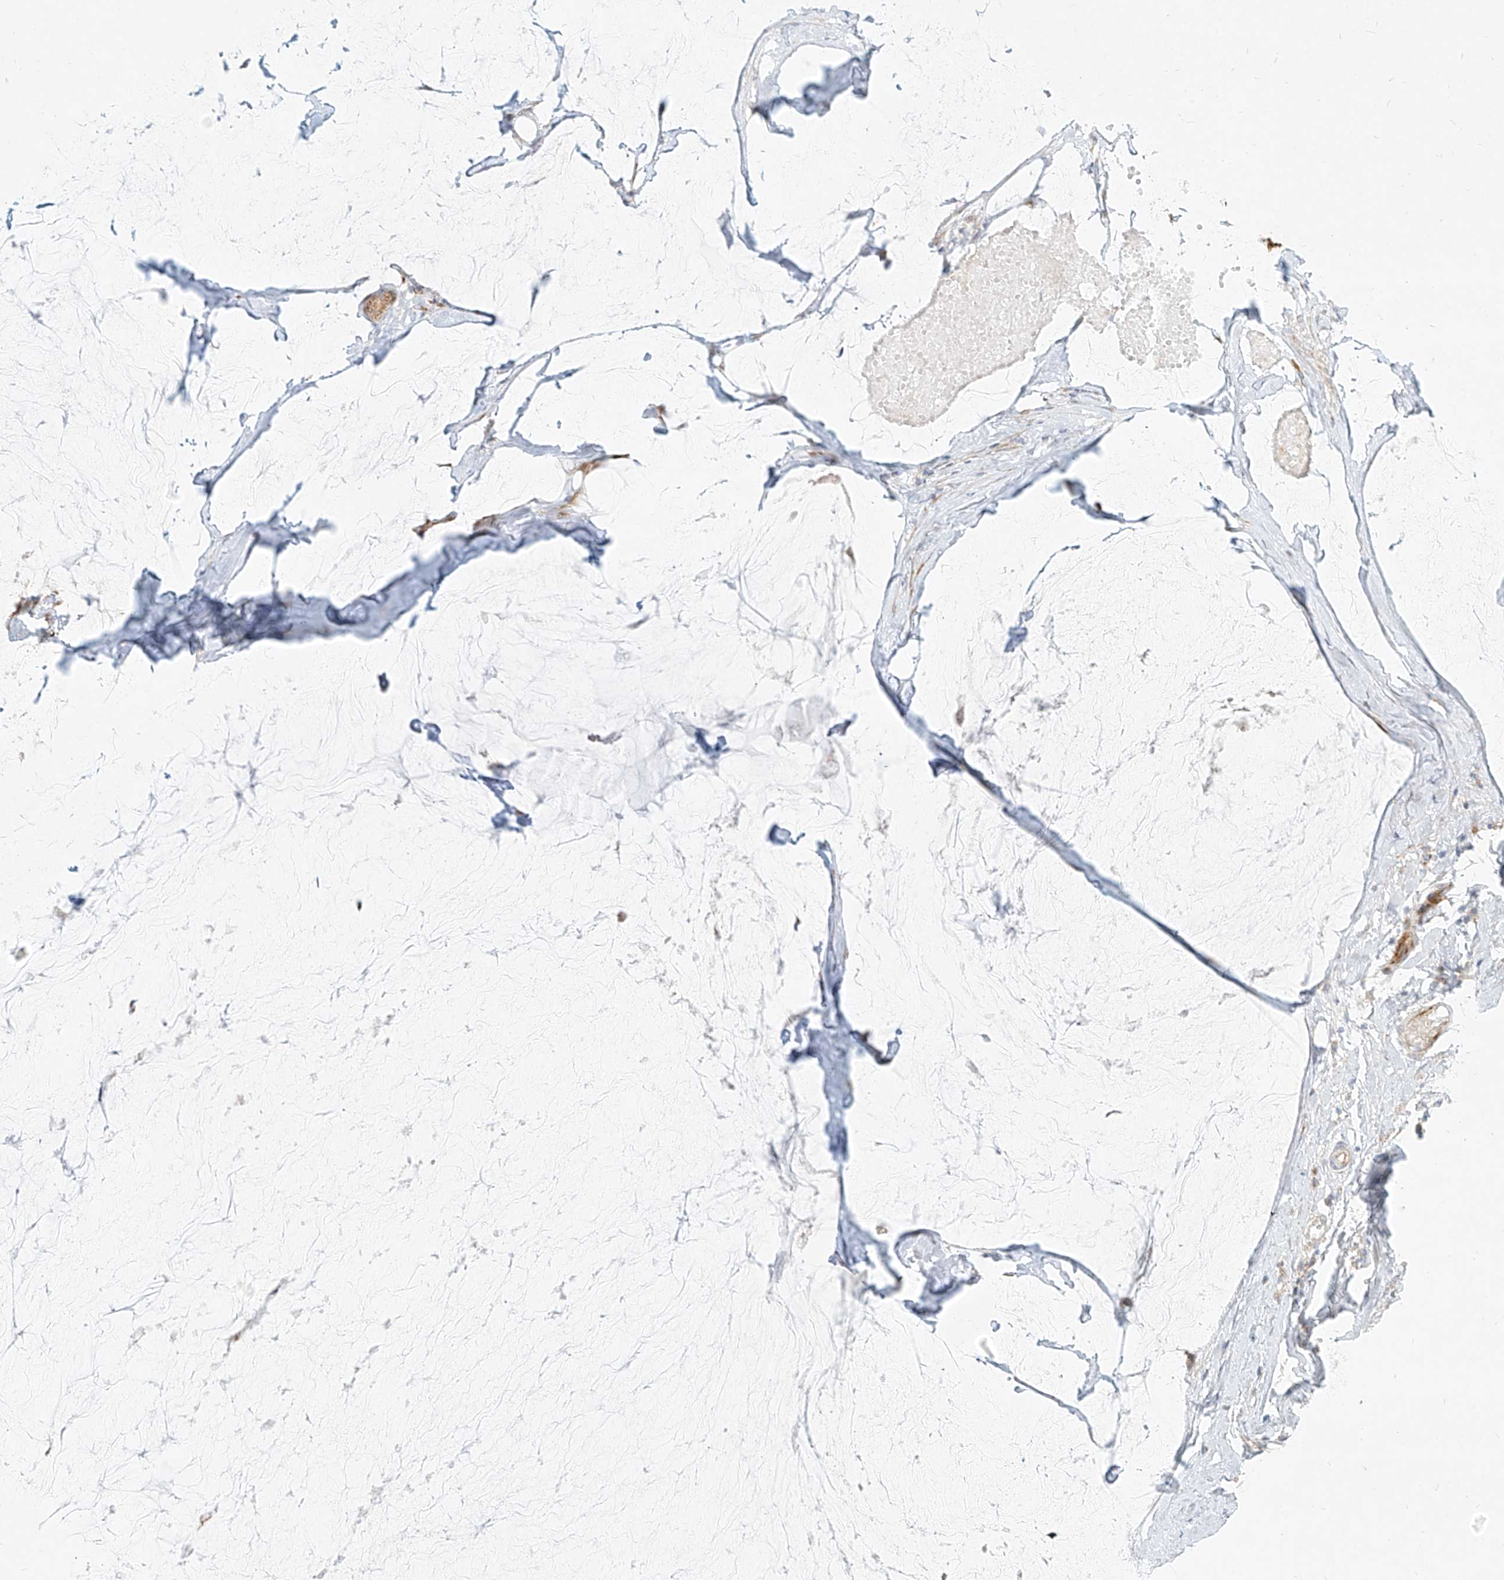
{"staining": {"intensity": "moderate", "quantity": ">75%", "location": "cytoplasmic/membranous"}, "tissue": "ovarian cancer", "cell_type": "Tumor cells", "image_type": "cancer", "snomed": [{"axis": "morphology", "description": "Cystadenocarcinoma, mucinous, NOS"}, {"axis": "topography", "description": "Ovary"}], "caption": "IHC image of neoplastic tissue: ovarian cancer (mucinous cystadenocarcinoma) stained using immunohistochemistry displays medium levels of moderate protein expression localized specifically in the cytoplasmic/membranous of tumor cells, appearing as a cytoplasmic/membranous brown color.", "gene": "MTX2", "patient": {"sex": "female", "age": 39}}